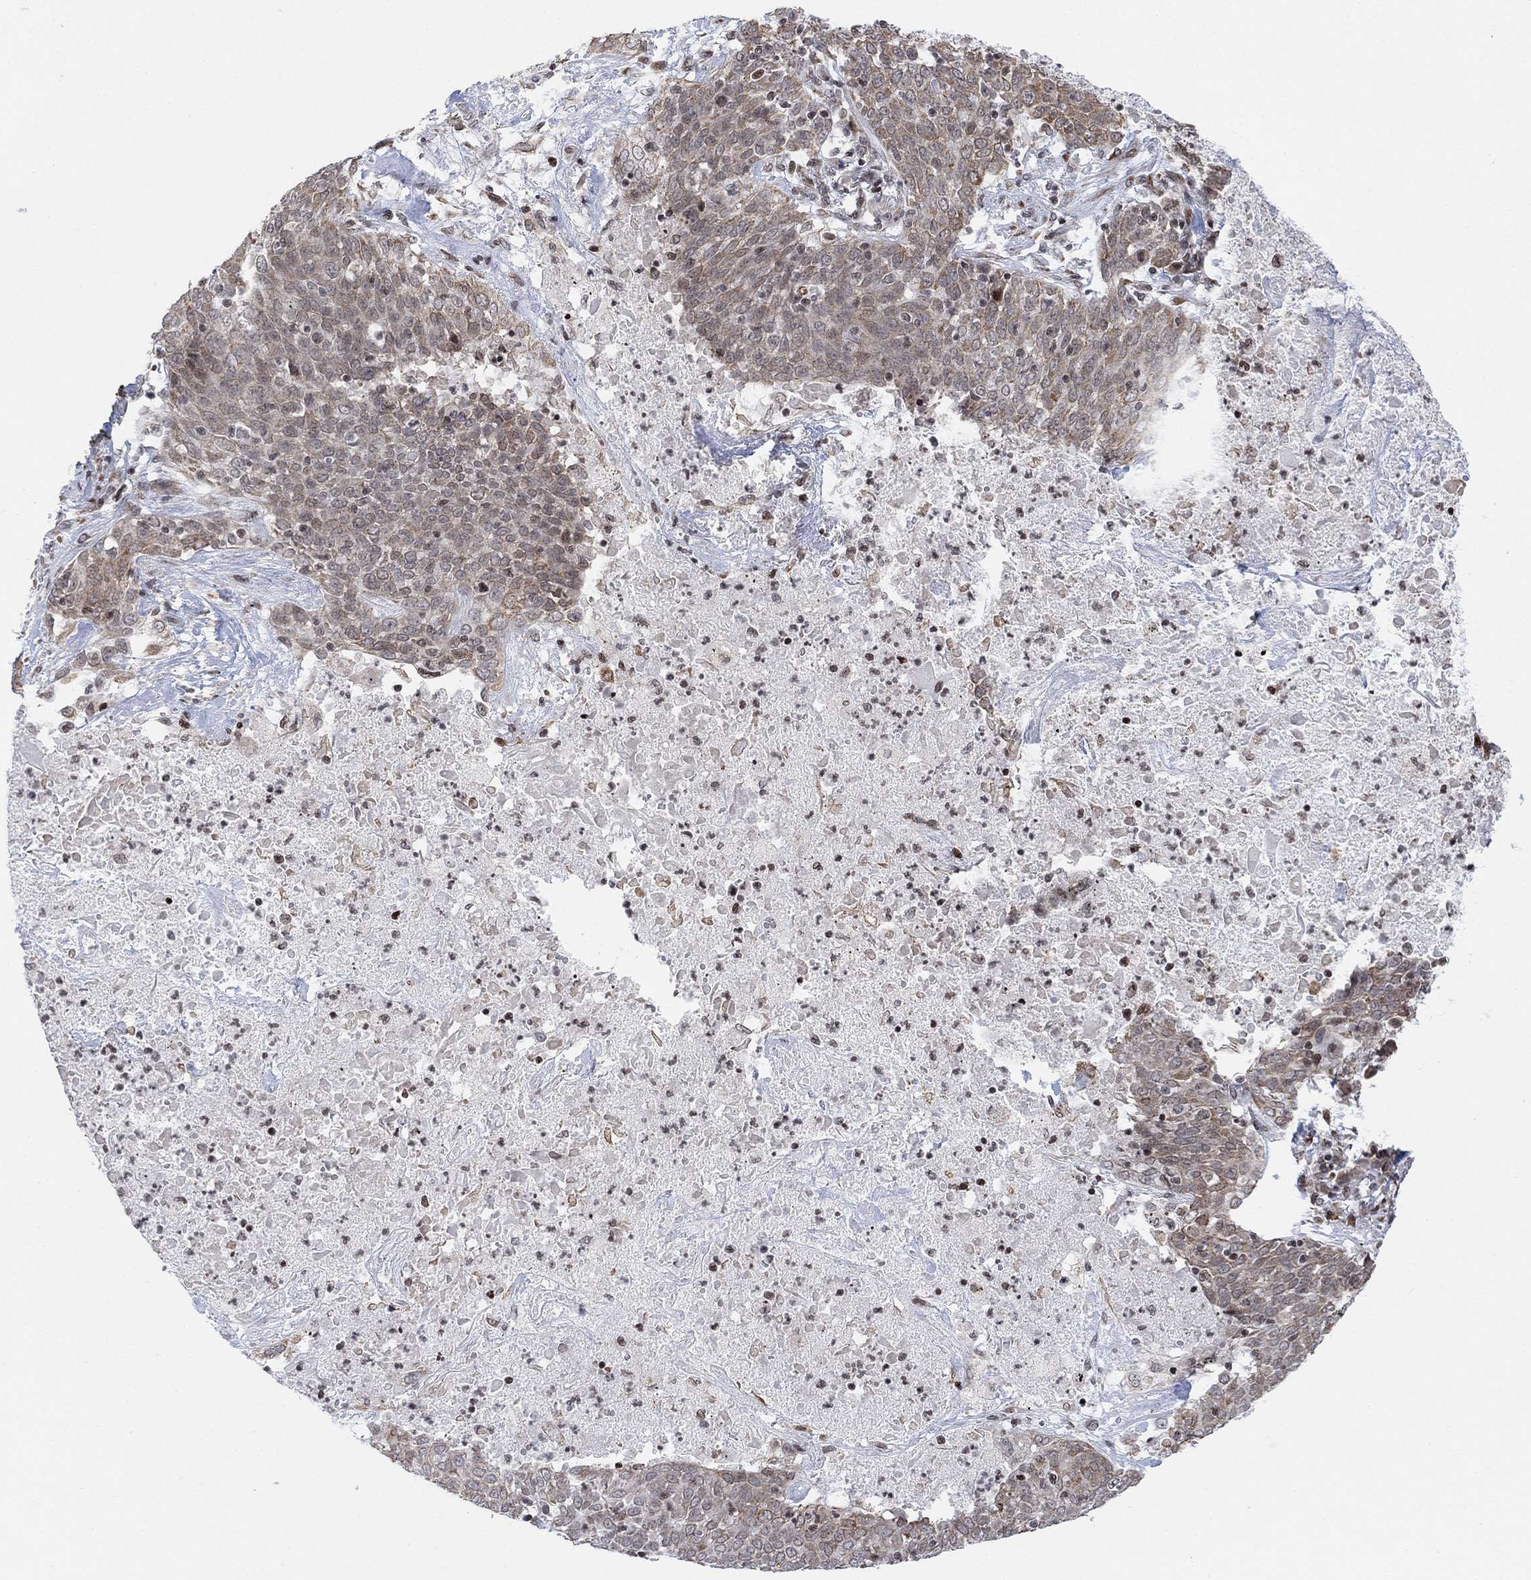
{"staining": {"intensity": "weak", "quantity": "25%-75%", "location": "cytoplasmic/membranous"}, "tissue": "lung cancer", "cell_type": "Tumor cells", "image_type": "cancer", "snomed": [{"axis": "morphology", "description": "Squamous cell carcinoma, NOS"}, {"axis": "topography", "description": "Lung"}], "caption": "The immunohistochemical stain highlights weak cytoplasmic/membranous positivity in tumor cells of lung cancer tissue. (Stains: DAB in brown, nuclei in blue, Microscopy: brightfield microscopy at high magnification).", "gene": "ABHD14A", "patient": {"sex": "male", "age": 82}}